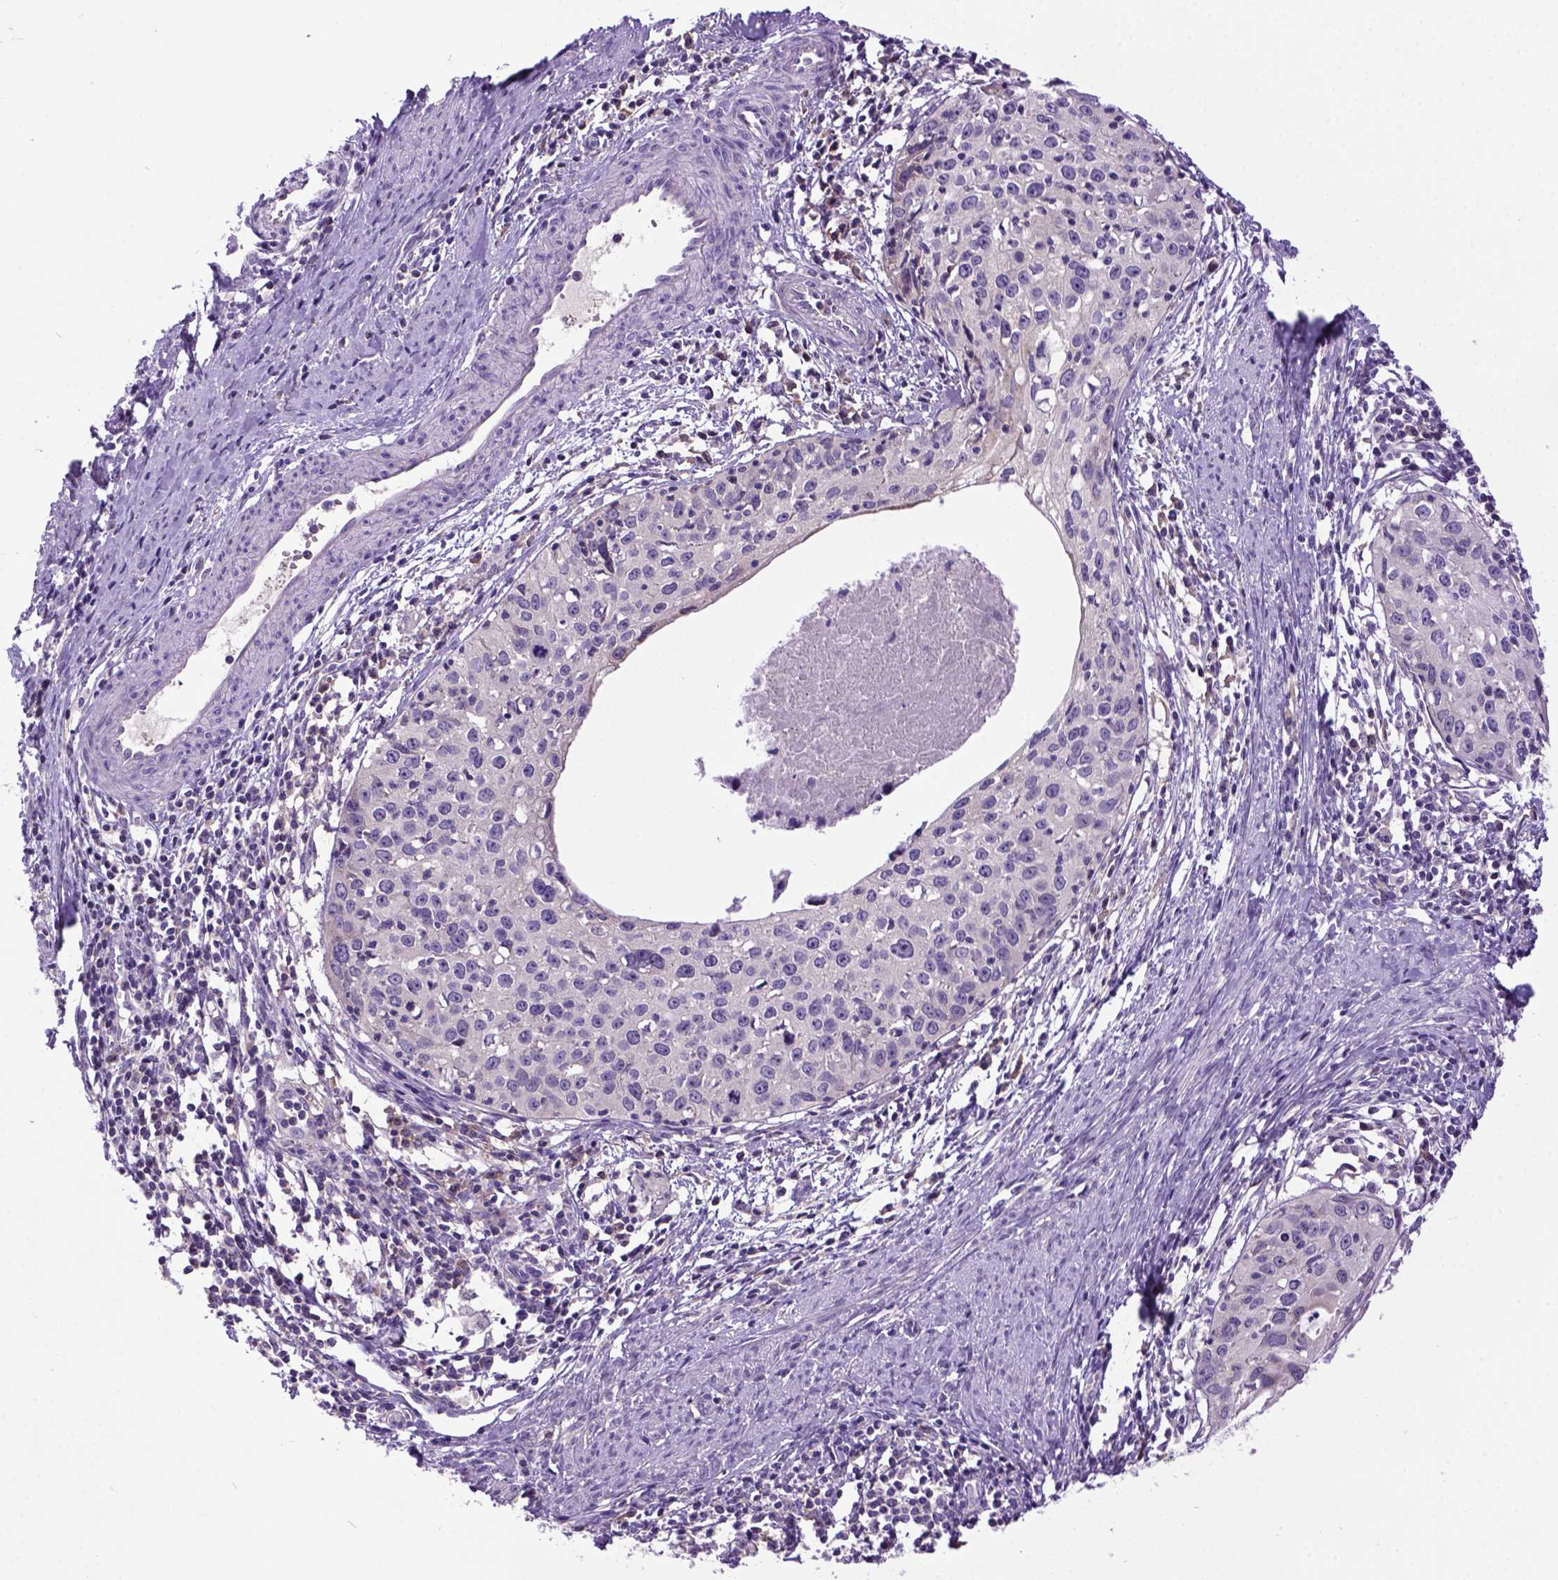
{"staining": {"intensity": "negative", "quantity": "none", "location": "none"}, "tissue": "cervical cancer", "cell_type": "Tumor cells", "image_type": "cancer", "snomed": [{"axis": "morphology", "description": "Squamous cell carcinoma, NOS"}, {"axis": "topography", "description": "Cervix"}], "caption": "Tumor cells are negative for protein expression in human cervical cancer (squamous cell carcinoma).", "gene": "NEK5", "patient": {"sex": "female", "age": 40}}